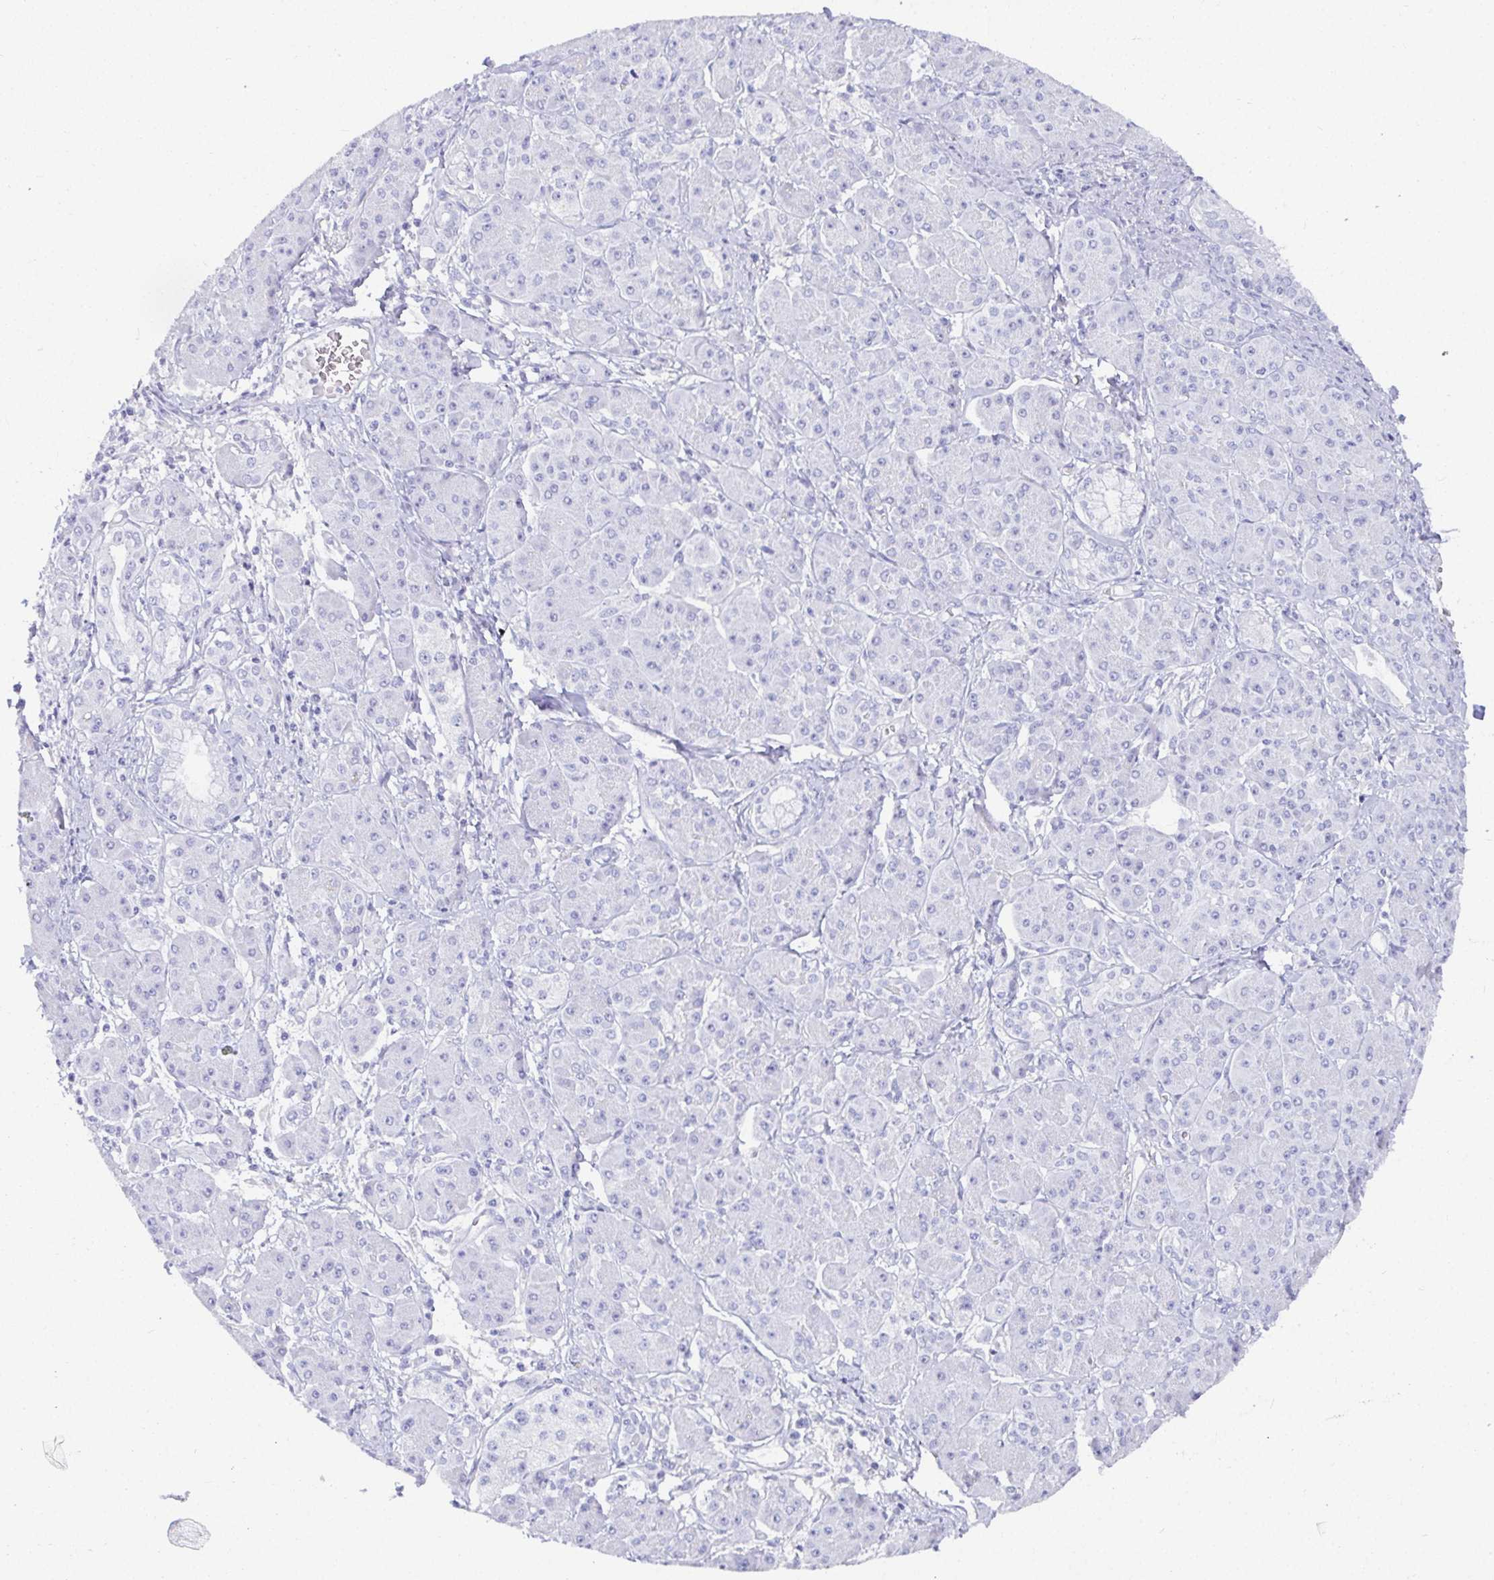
{"staining": {"intensity": "negative", "quantity": "none", "location": "none"}, "tissue": "pancreatic cancer", "cell_type": "Tumor cells", "image_type": "cancer", "snomed": [{"axis": "morphology", "description": "Adenocarcinoma, NOS"}, {"axis": "topography", "description": "Pancreas"}], "caption": "Immunohistochemistry photomicrograph of neoplastic tissue: human adenocarcinoma (pancreatic) stained with DAB displays no significant protein positivity in tumor cells.", "gene": "TMEM241", "patient": {"sex": "male", "age": 70}}